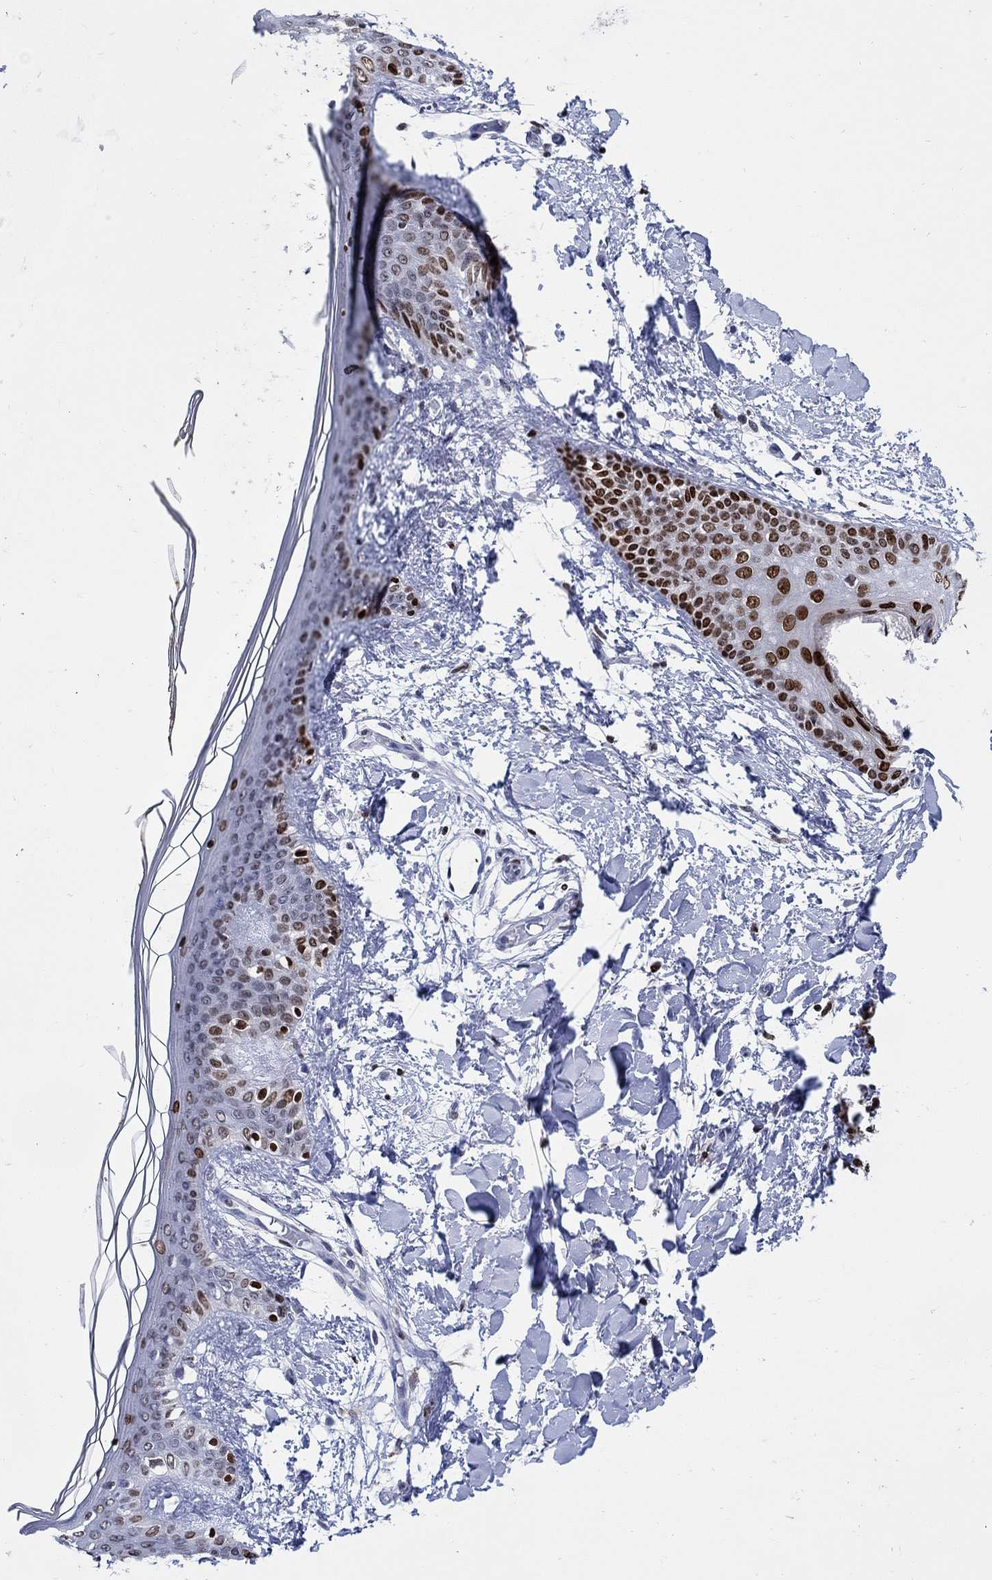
{"staining": {"intensity": "negative", "quantity": "none", "location": "none"}, "tissue": "skin", "cell_type": "Fibroblasts", "image_type": "normal", "snomed": [{"axis": "morphology", "description": "Normal tissue, NOS"}, {"axis": "topography", "description": "Skin"}], "caption": "Fibroblasts show no significant protein expression in benign skin. The staining is performed using DAB (3,3'-diaminobenzidine) brown chromogen with nuclei counter-stained in using hematoxylin.", "gene": "HMGA1", "patient": {"sex": "female", "age": 34}}